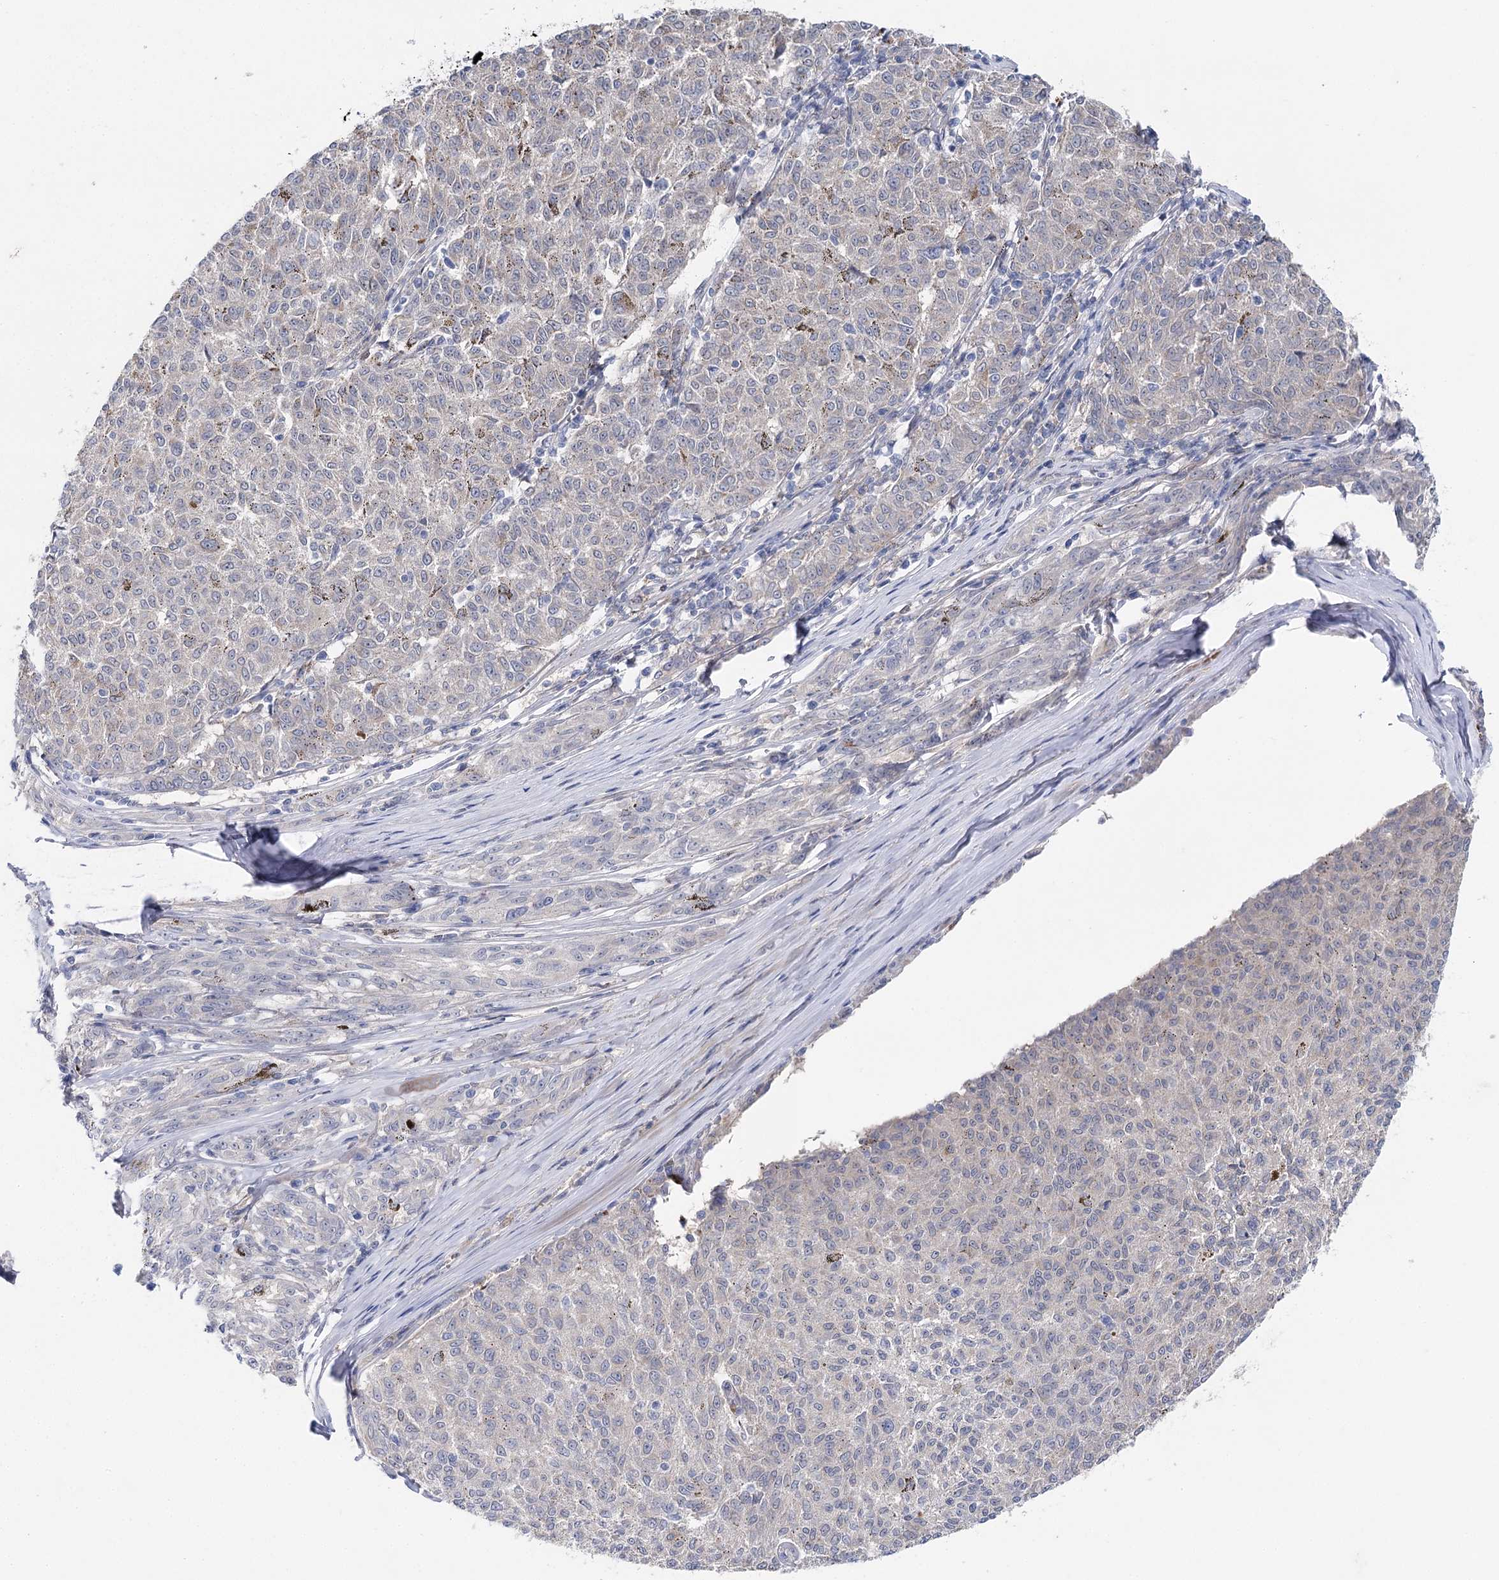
{"staining": {"intensity": "negative", "quantity": "none", "location": "none"}, "tissue": "melanoma", "cell_type": "Tumor cells", "image_type": "cancer", "snomed": [{"axis": "morphology", "description": "Malignant melanoma, NOS"}, {"axis": "topography", "description": "Skin"}], "caption": "DAB immunohistochemical staining of malignant melanoma exhibits no significant staining in tumor cells.", "gene": "LRRC14B", "patient": {"sex": "female", "age": 72}}